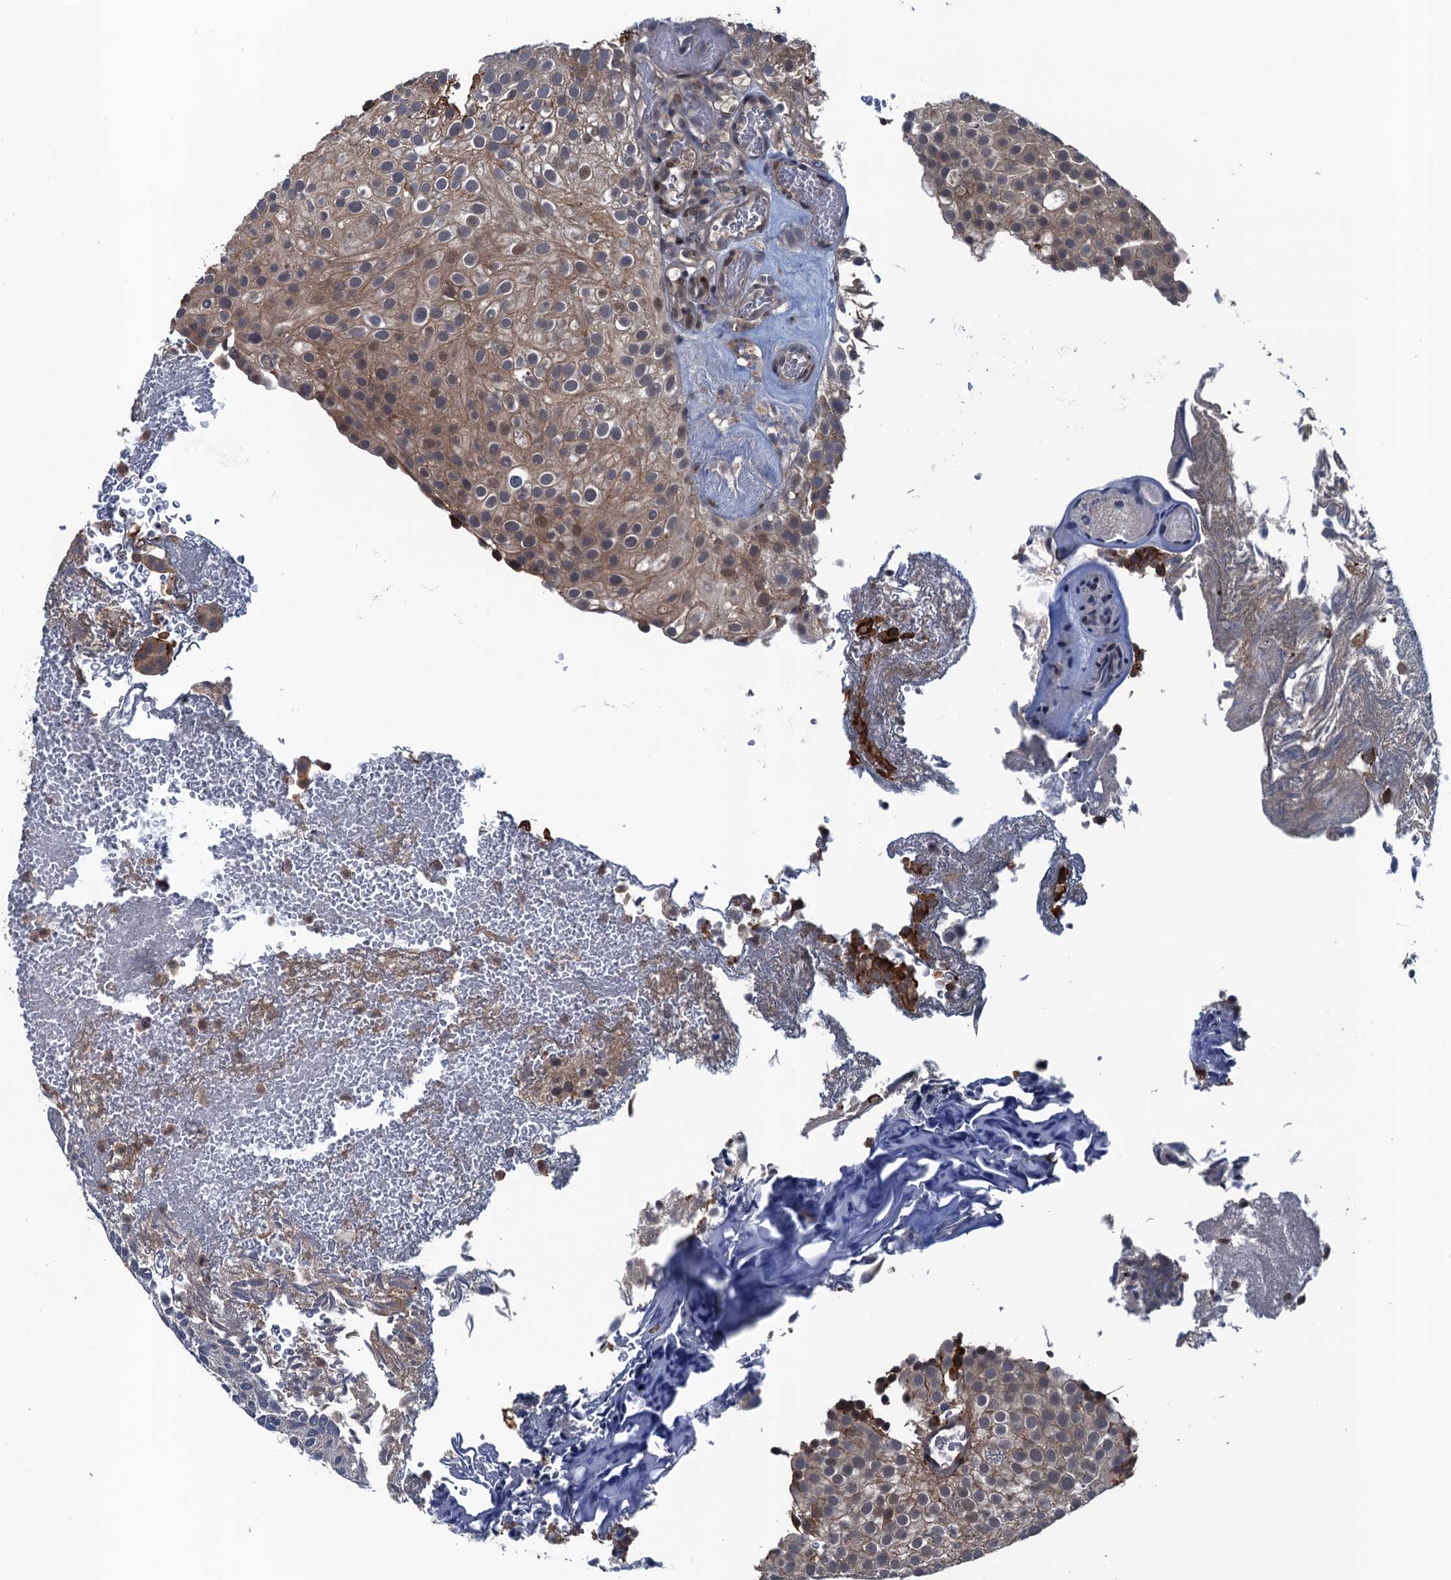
{"staining": {"intensity": "moderate", "quantity": ">75%", "location": "cytoplasmic/membranous"}, "tissue": "urothelial cancer", "cell_type": "Tumor cells", "image_type": "cancer", "snomed": [{"axis": "morphology", "description": "Urothelial carcinoma, Low grade"}, {"axis": "topography", "description": "Urinary bladder"}], "caption": "The photomicrograph reveals a brown stain indicating the presence of a protein in the cytoplasmic/membranous of tumor cells in urothelial cancer.", "gene": "RNF165", "patient": {"sex": "male", "age": 78}}